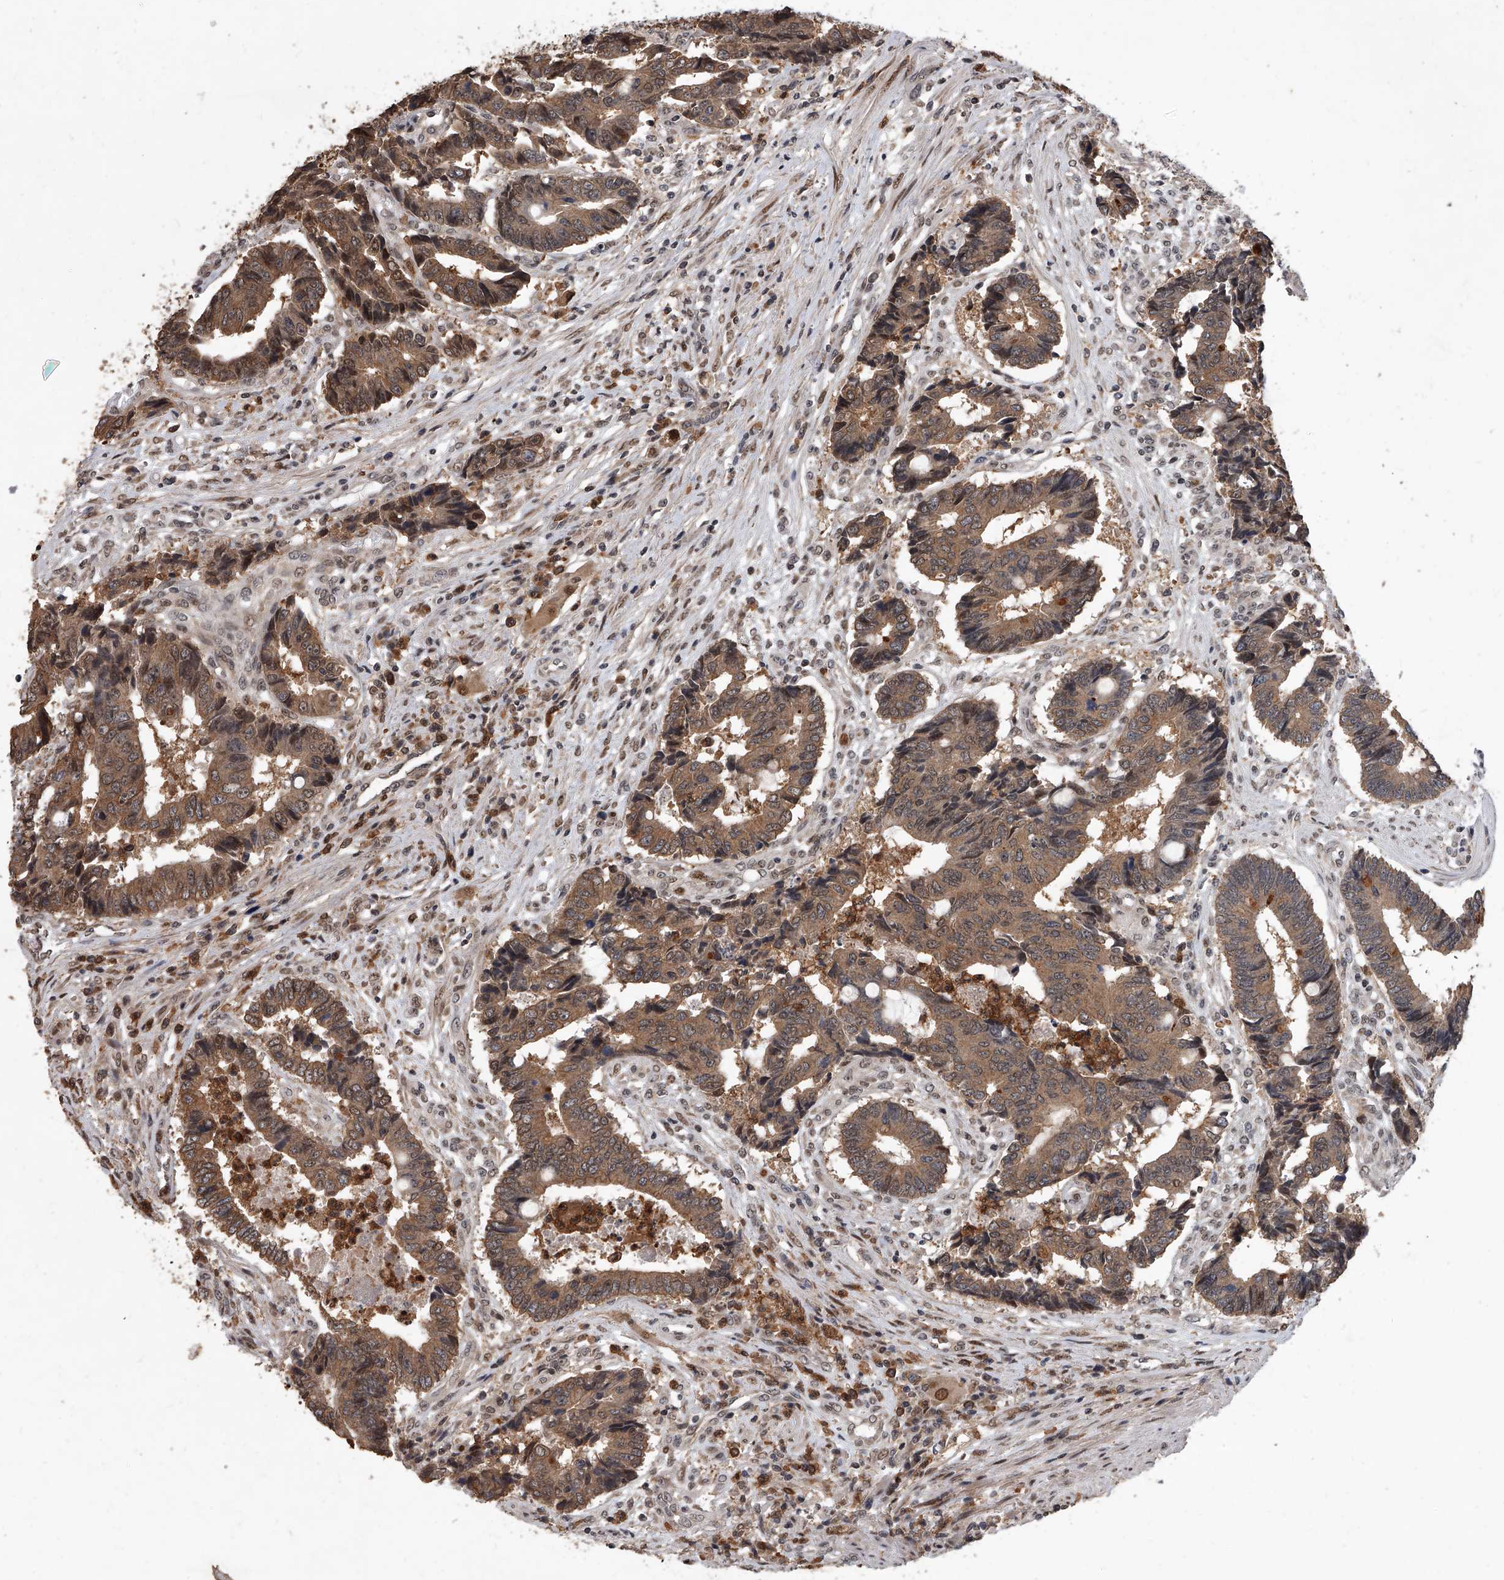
{"staining": {"intensity": "moderate", "quantity": ">75%", "location": "cytoplasmic/membranous"}, "tissue": "colorectal cancer", "cell_type": "Tumor cells", "image_type": "cancer", "snomed": [{"axis": "morphology", "description": "Adenocarcinoma, NOS"}, {"axis": "topography", "description": "Rectum"}], "caption": "Adenocarcinoma (colorectal) stained with immunohistochemistry exhibits moderate cytoplasmic/membranous positivity in about >75% of tumor cells. (DAB (3,3'-diaminobenzidine) = brown stain, brightfield microscopy at high magnification).", "gene": "BHLHE23", "patient": {"sex": "male", "age": 84}}